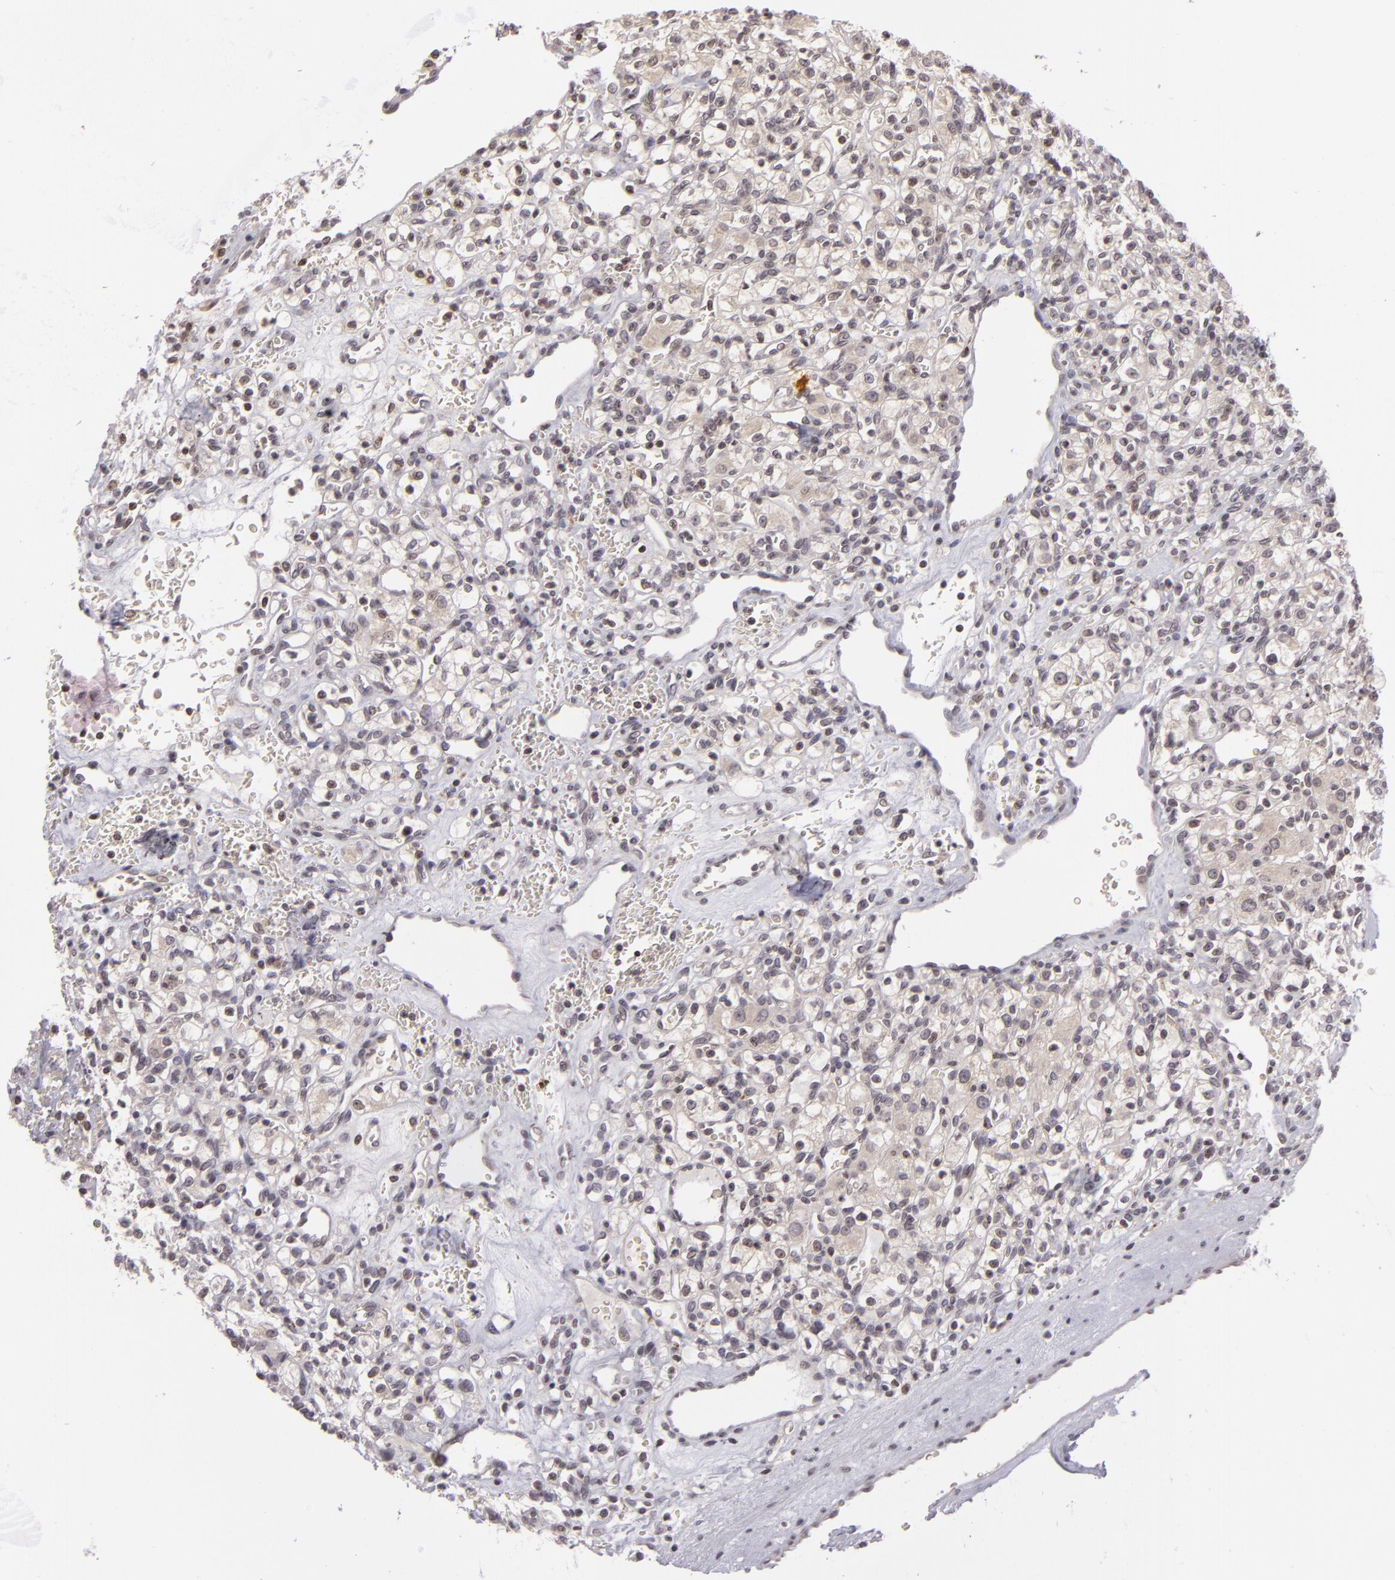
{"staining": {"intensity": "weak", "quantity": "<25%", "location": "nuclear"}, "tissue": "renal cancer", "cell_type": "Tumor cells", "image_type": "cancer", "snomed": [{"axis": "morphology", "description": "Adenocarcinoma, NOS"}, {"axis": "topography", "description": "Kidney"}], "caption": "Micrograph shows no protein expression in tumor cells of renal adenocarcinoma tissue. Nuclei are stained in blue.", "gene": "AKAP6", "patient": {"sex": "female", "age": 62}}